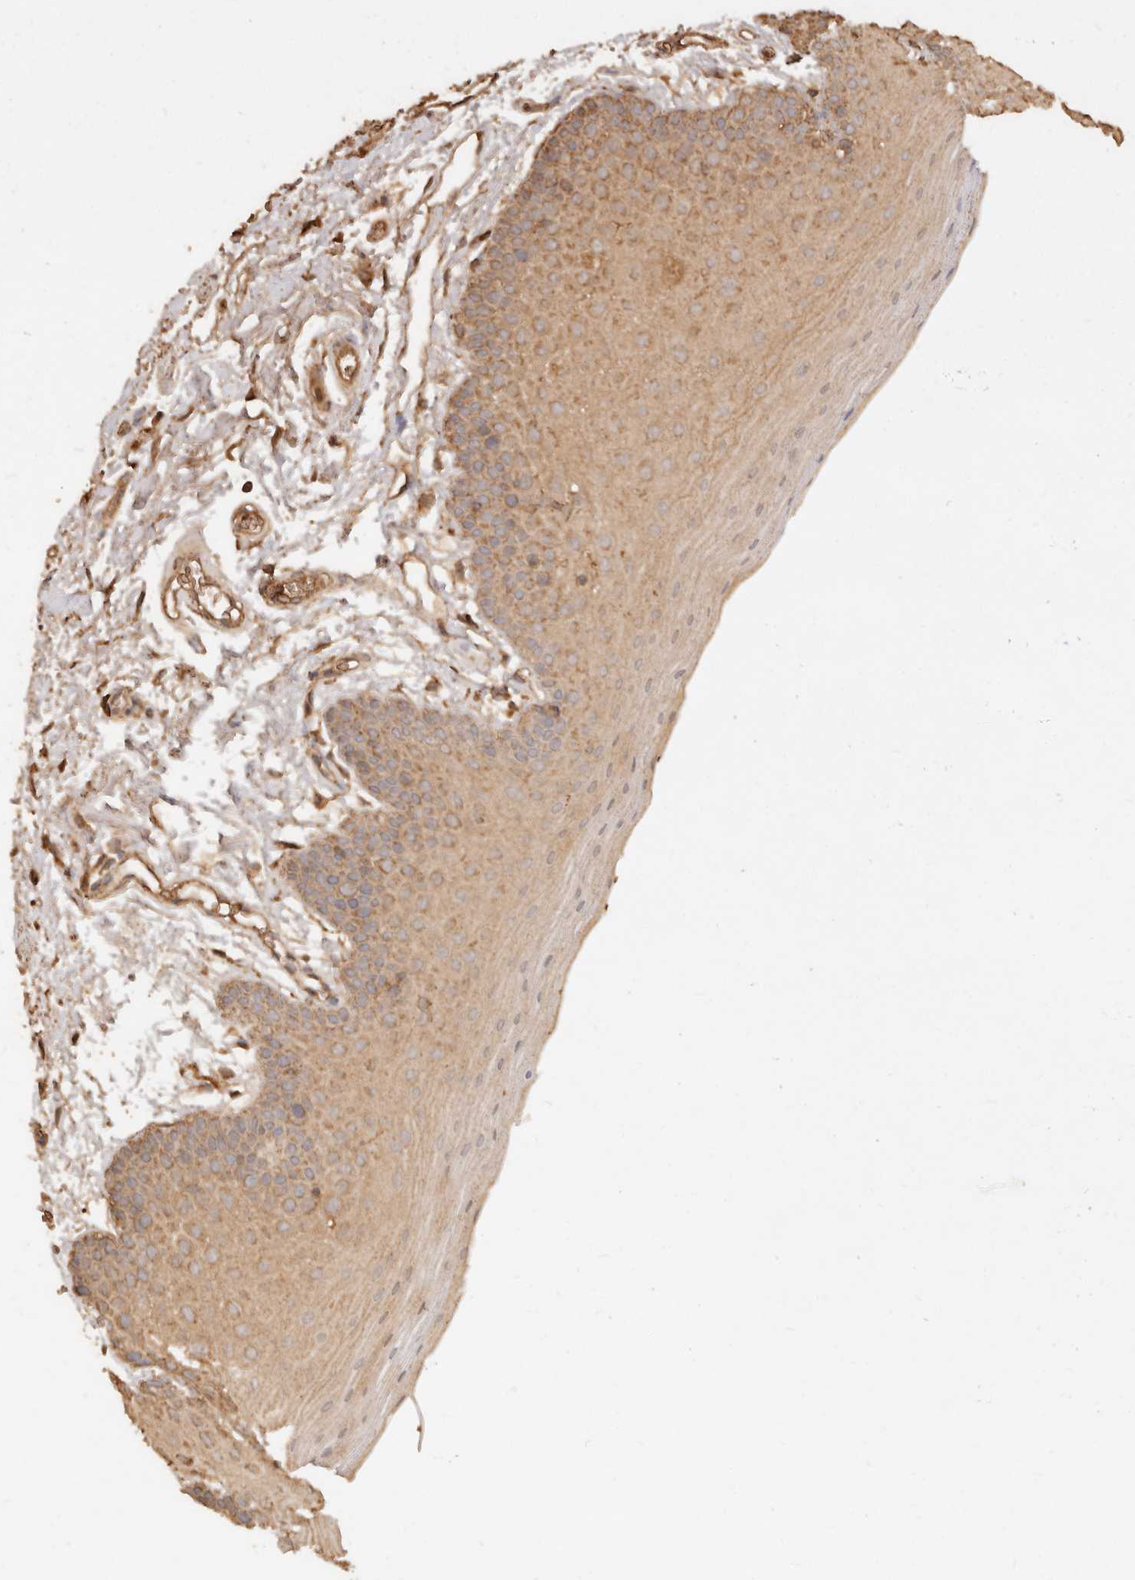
{"staining": {"intensity": "moderate", "quantity": ">75%", "location": "cytoplasmic/membranous"}, "tissue": "oral mucosa", "cell_type": "Squamous epithelial cells", "image_type": "normal", "snomed": [{"axis": "morphology", "description": "Normal tissue, NOS"}, {"axis": "topography", "description": "Oral tissue"}], "caption": "A medium amount of moderate cytoplasmic/membranous positivity is seen in about >75% of squamous epithelial cells in unremarkable oral mucosa.", "gene": "FAM180B", "patient": {"sex": "male", "age": 62}}